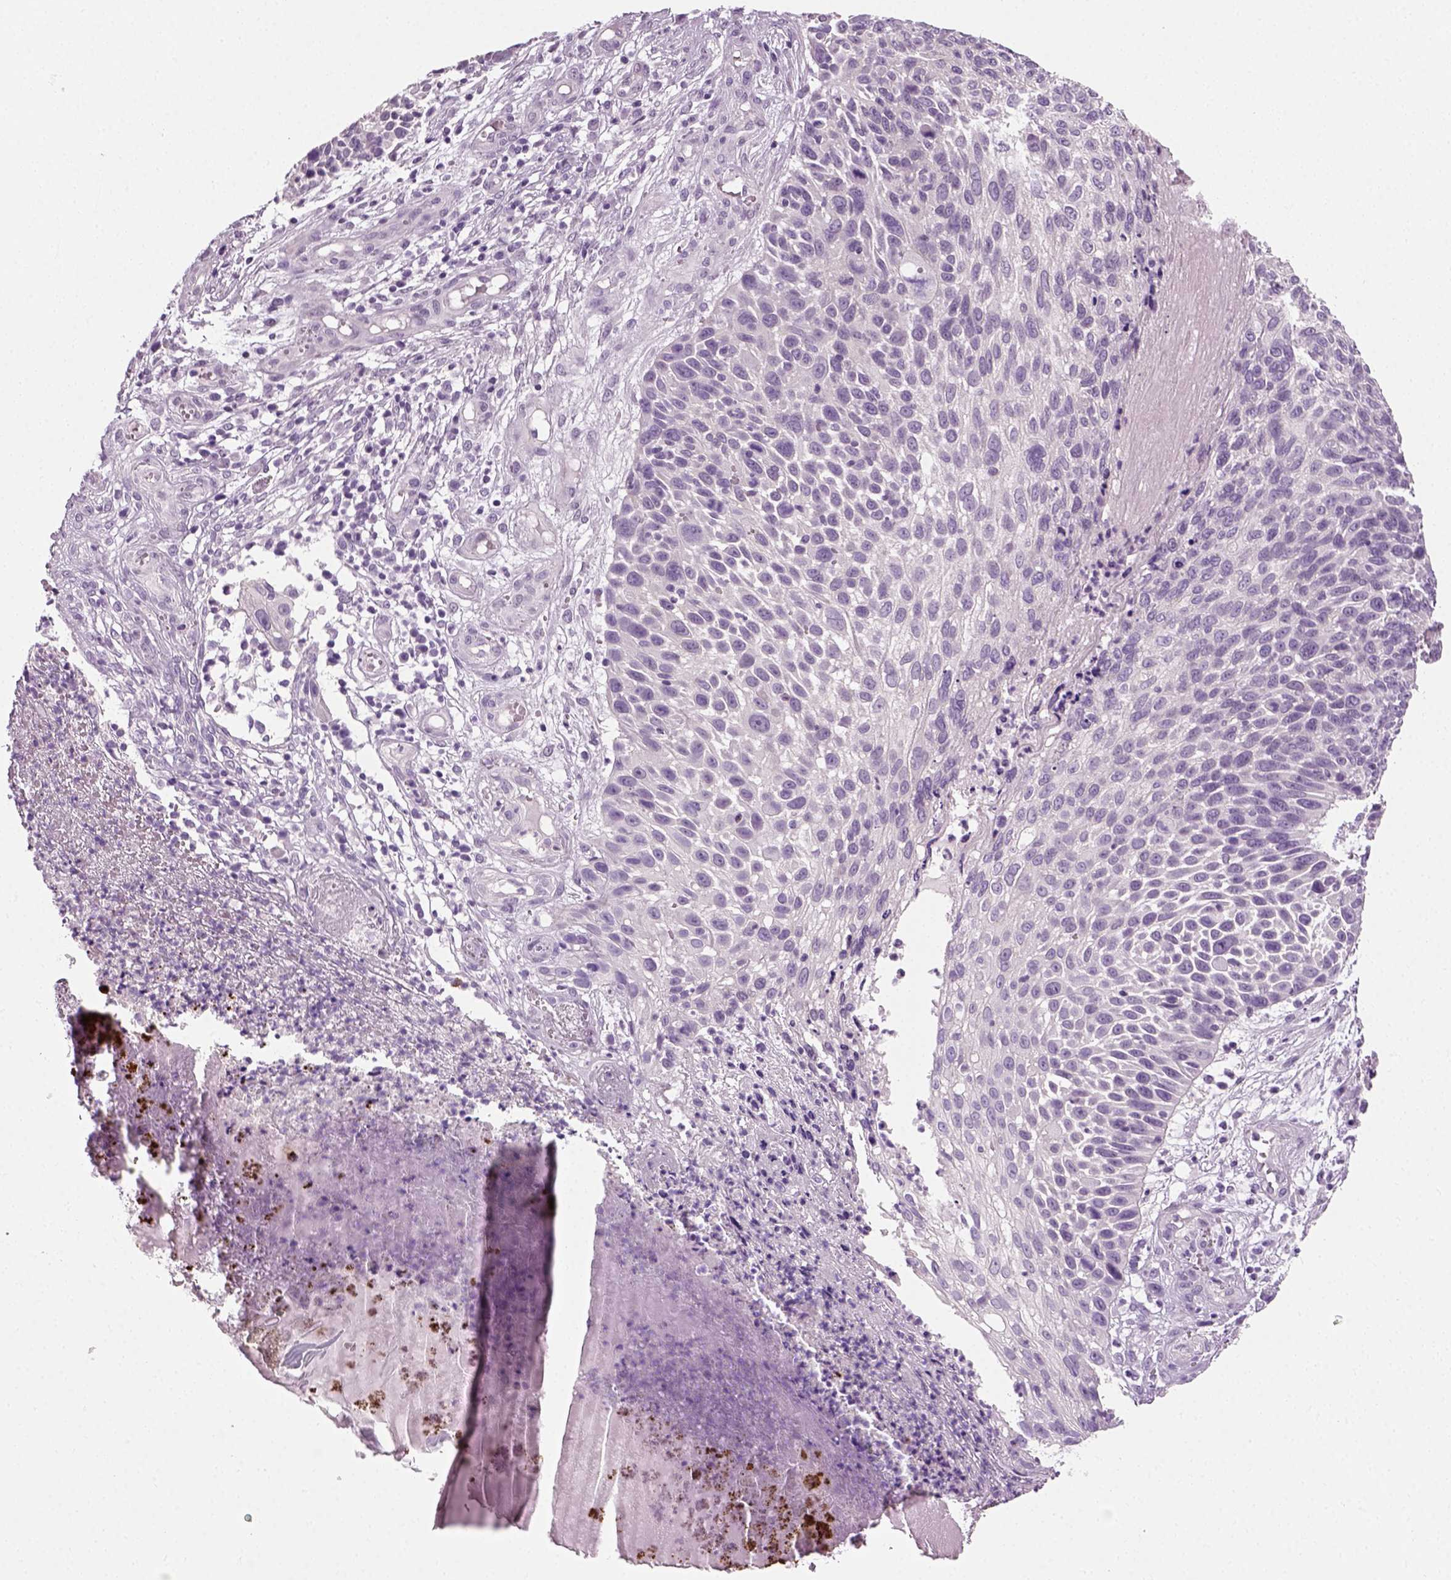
{"staining": {"intensity": "negative", "quantity": "none", "location": "none"}, "tissue": "skin cancer", "cell_type": "Tumor cells", "image_type": "cancer", "snomed": [{"axis": "morphology", "description": "Squamous cell carcinoma, NOS"}, {"axis": "topography", "description": "Skin"}], "caption": "An image of human squamous cell carcinoma (skin) is negative for staining in tumor cells.", "gene": "SPATA31E1", "patient": {"sex": "male", "age": 92}}